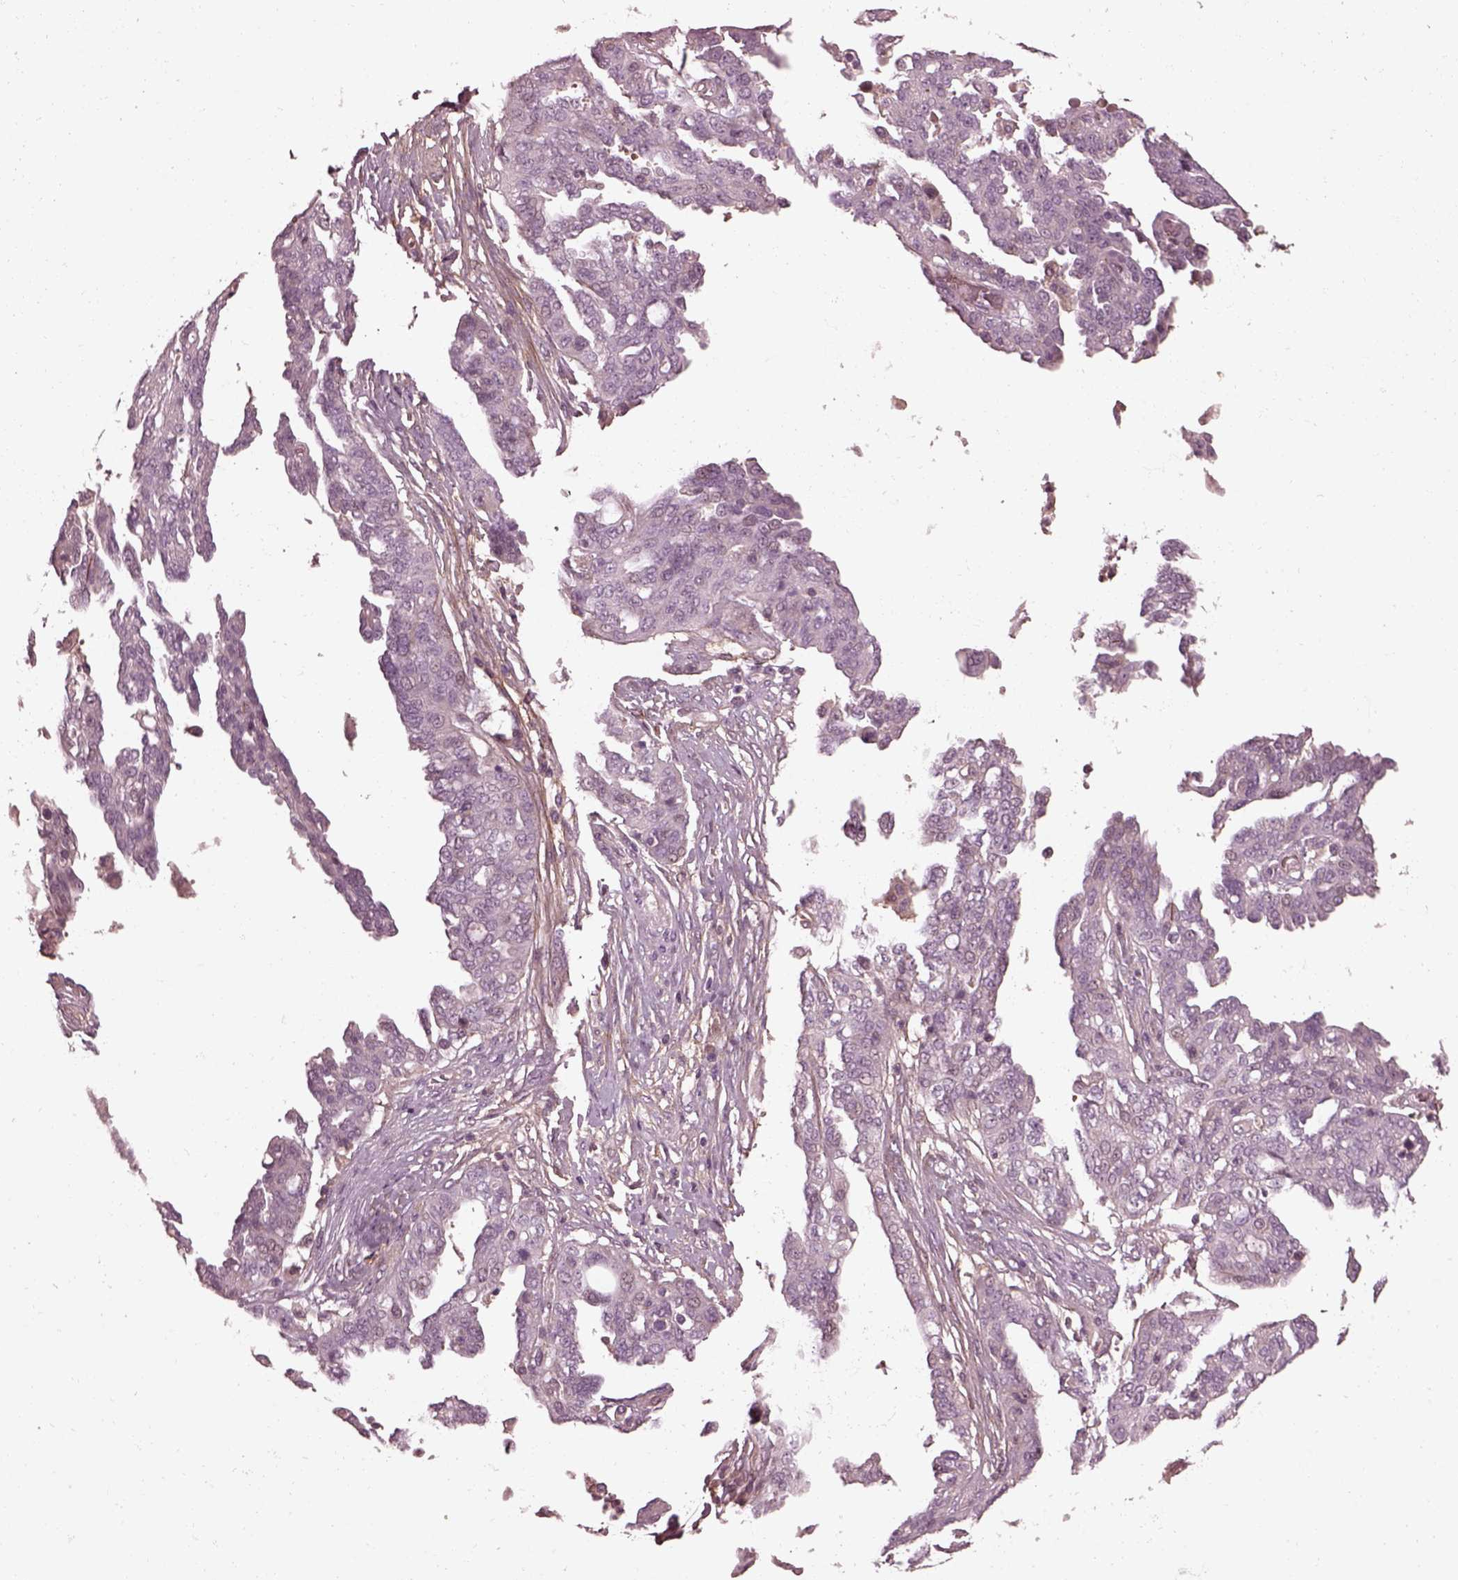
{"staining": {"intensity": "negative", "quantity": "none", "location": "none"}, "tissue": "ovarian cancer", "cell_type": "Tumor cells", "image_type": "cancer", "snomed": [{"axis": "morphology", "description": "Cystadenocarcinoma, serous, NOS"}, {"axis": "topography", "description": "Ovary"}], "caption": "DAB (3,3'-diaminobenzidine) immunohistochemical staining of ovarian cancer displays no significant staining in tumor cells. (Brightfield microscopy of DAB immunohistochemistry at high magnification).", "gene": "EFEMP1", "patient": {"sex": "female", "age": 67}}